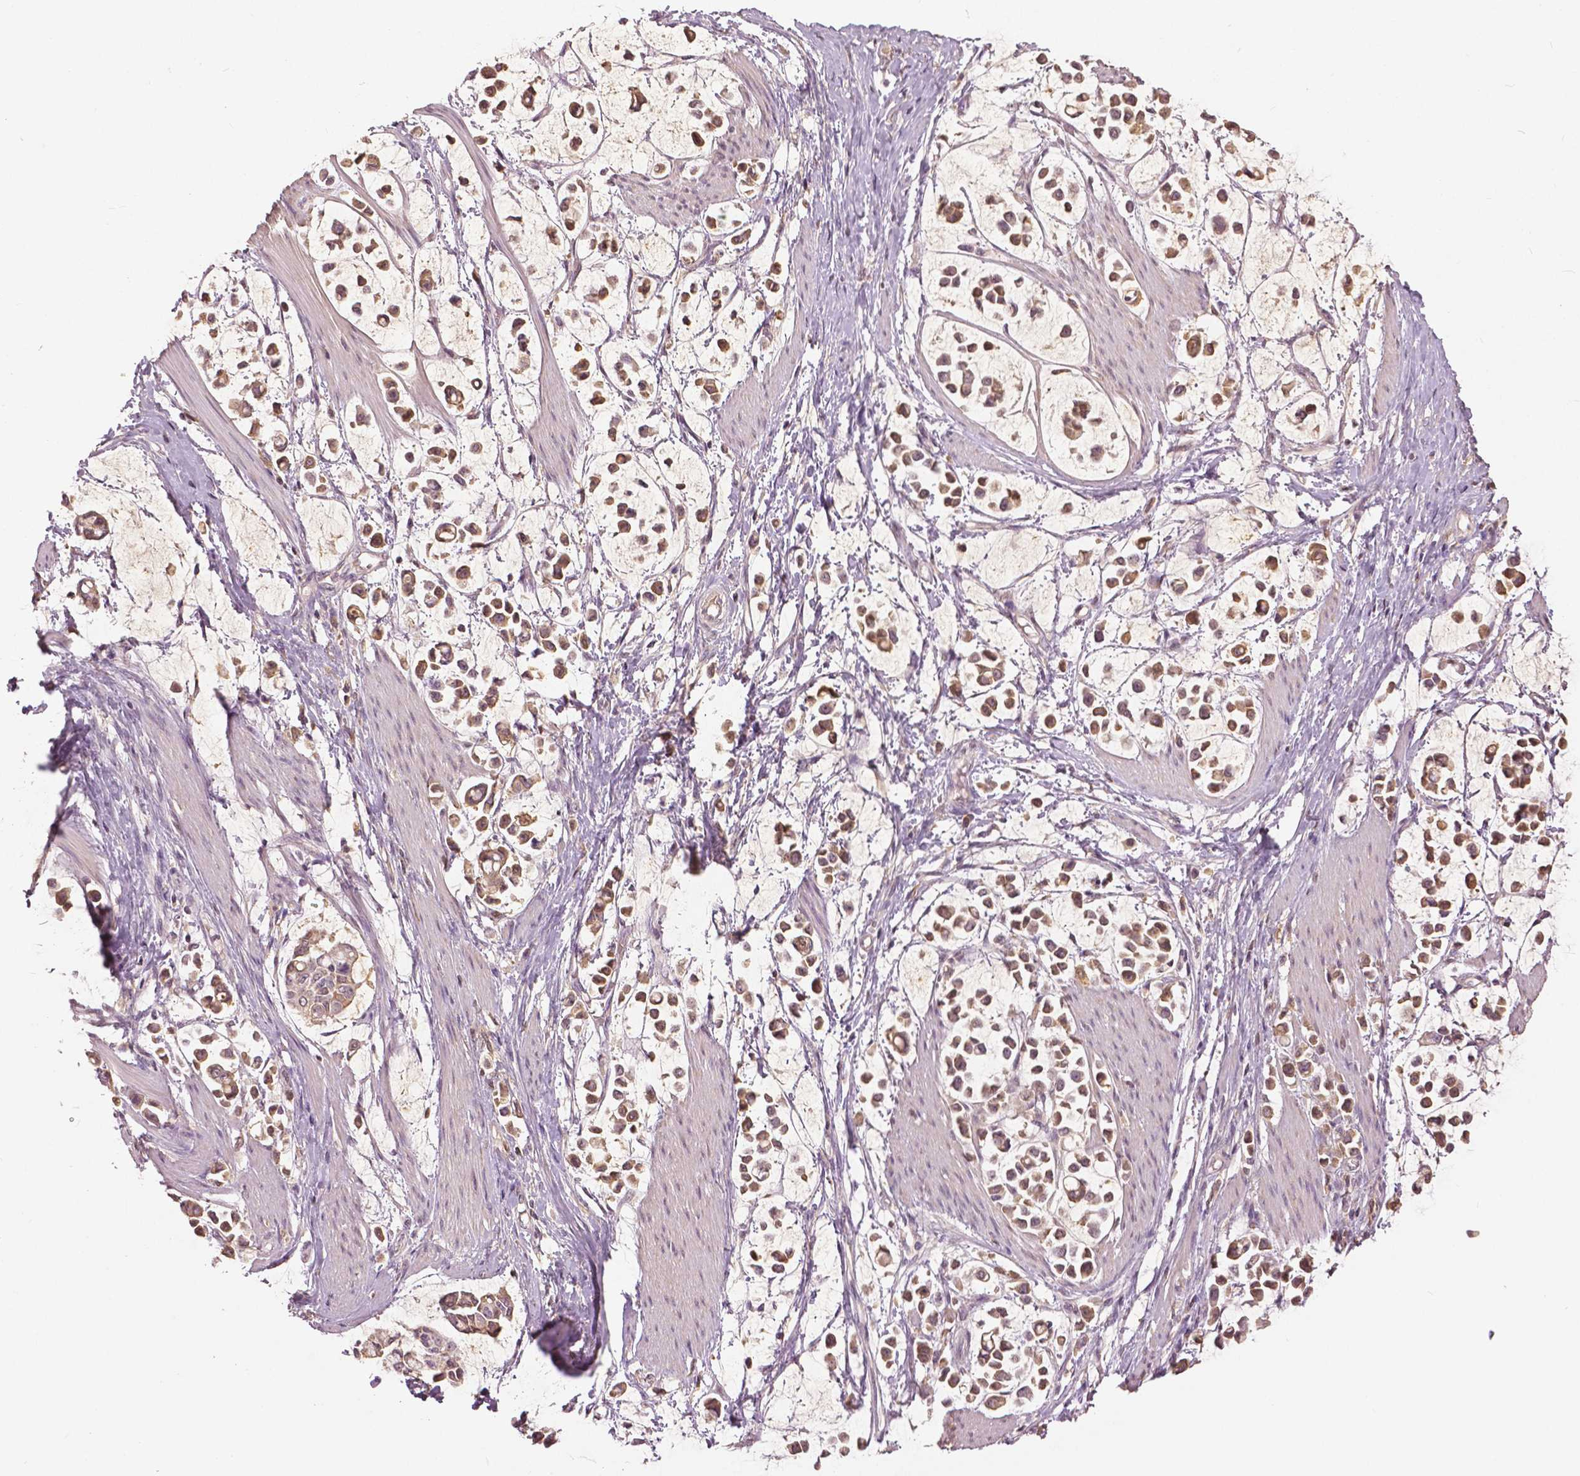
{"staining": {"intensity": "moderate", "quantity": ">75%", "location": "cytoplasmic/membranous,nuclear"}, "tissue": "stomach cancer", "cell_type": "Tumor cells", "image_type": "cancer", "snomed": [{"axis": "morphology", "description": "Adenocarcinoma, NOS"}, {"axis": "topography", "description": "Stomach"}], "caption": "Immunohistochemistry (DAB) staining of human stomach adenocarcinoma displays moderate cytoplasmic/membranous and nuclear protein expression in about >75% of tumor cells. (Stains: DAB (3,3'-diaminobenzidine) in brown, nuclei in blue, Microscopy: brightfield microscopy at high magnification).", "gene": "ANGPTL4", "patient": {"sex": "male", "age": 82}}